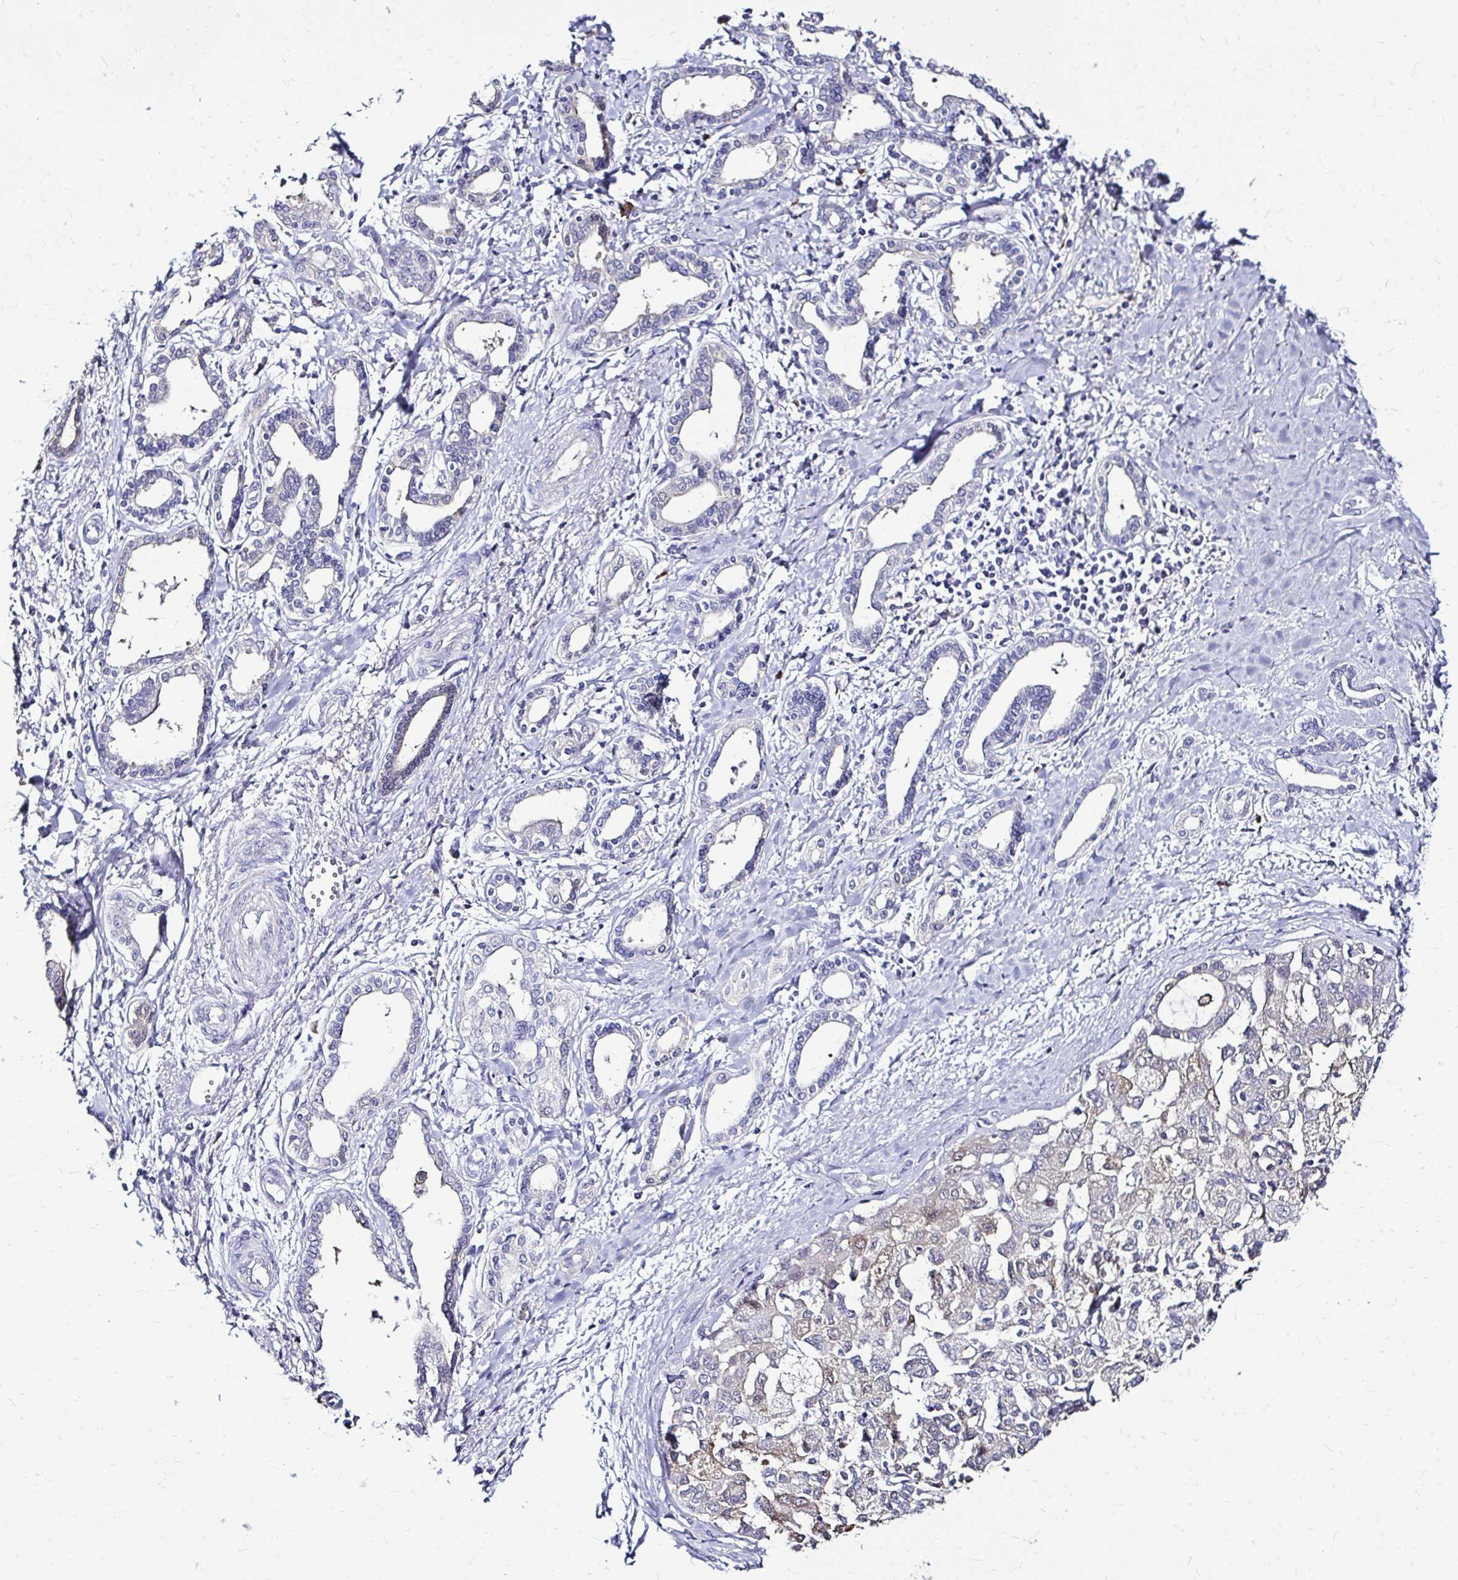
{"staining": {"intensity": "negative", "quantity": "none", "location": "none"}, "tissue": "liver cancer", "cell_type": "Tumor cells", "image_type": "cancer", "snomed": [{"axis": "morphology", "description": "Cholangiocarcinoma"}, {"axis": "topography", "description": "Liver"}], "caption": "Immunohistochemical staining of human liver cancer (cholangiocarcinoma) displays no significant staining in tumor cells.", "gene": "IDH1", "patient": {"sex": "female", "age": 77}}